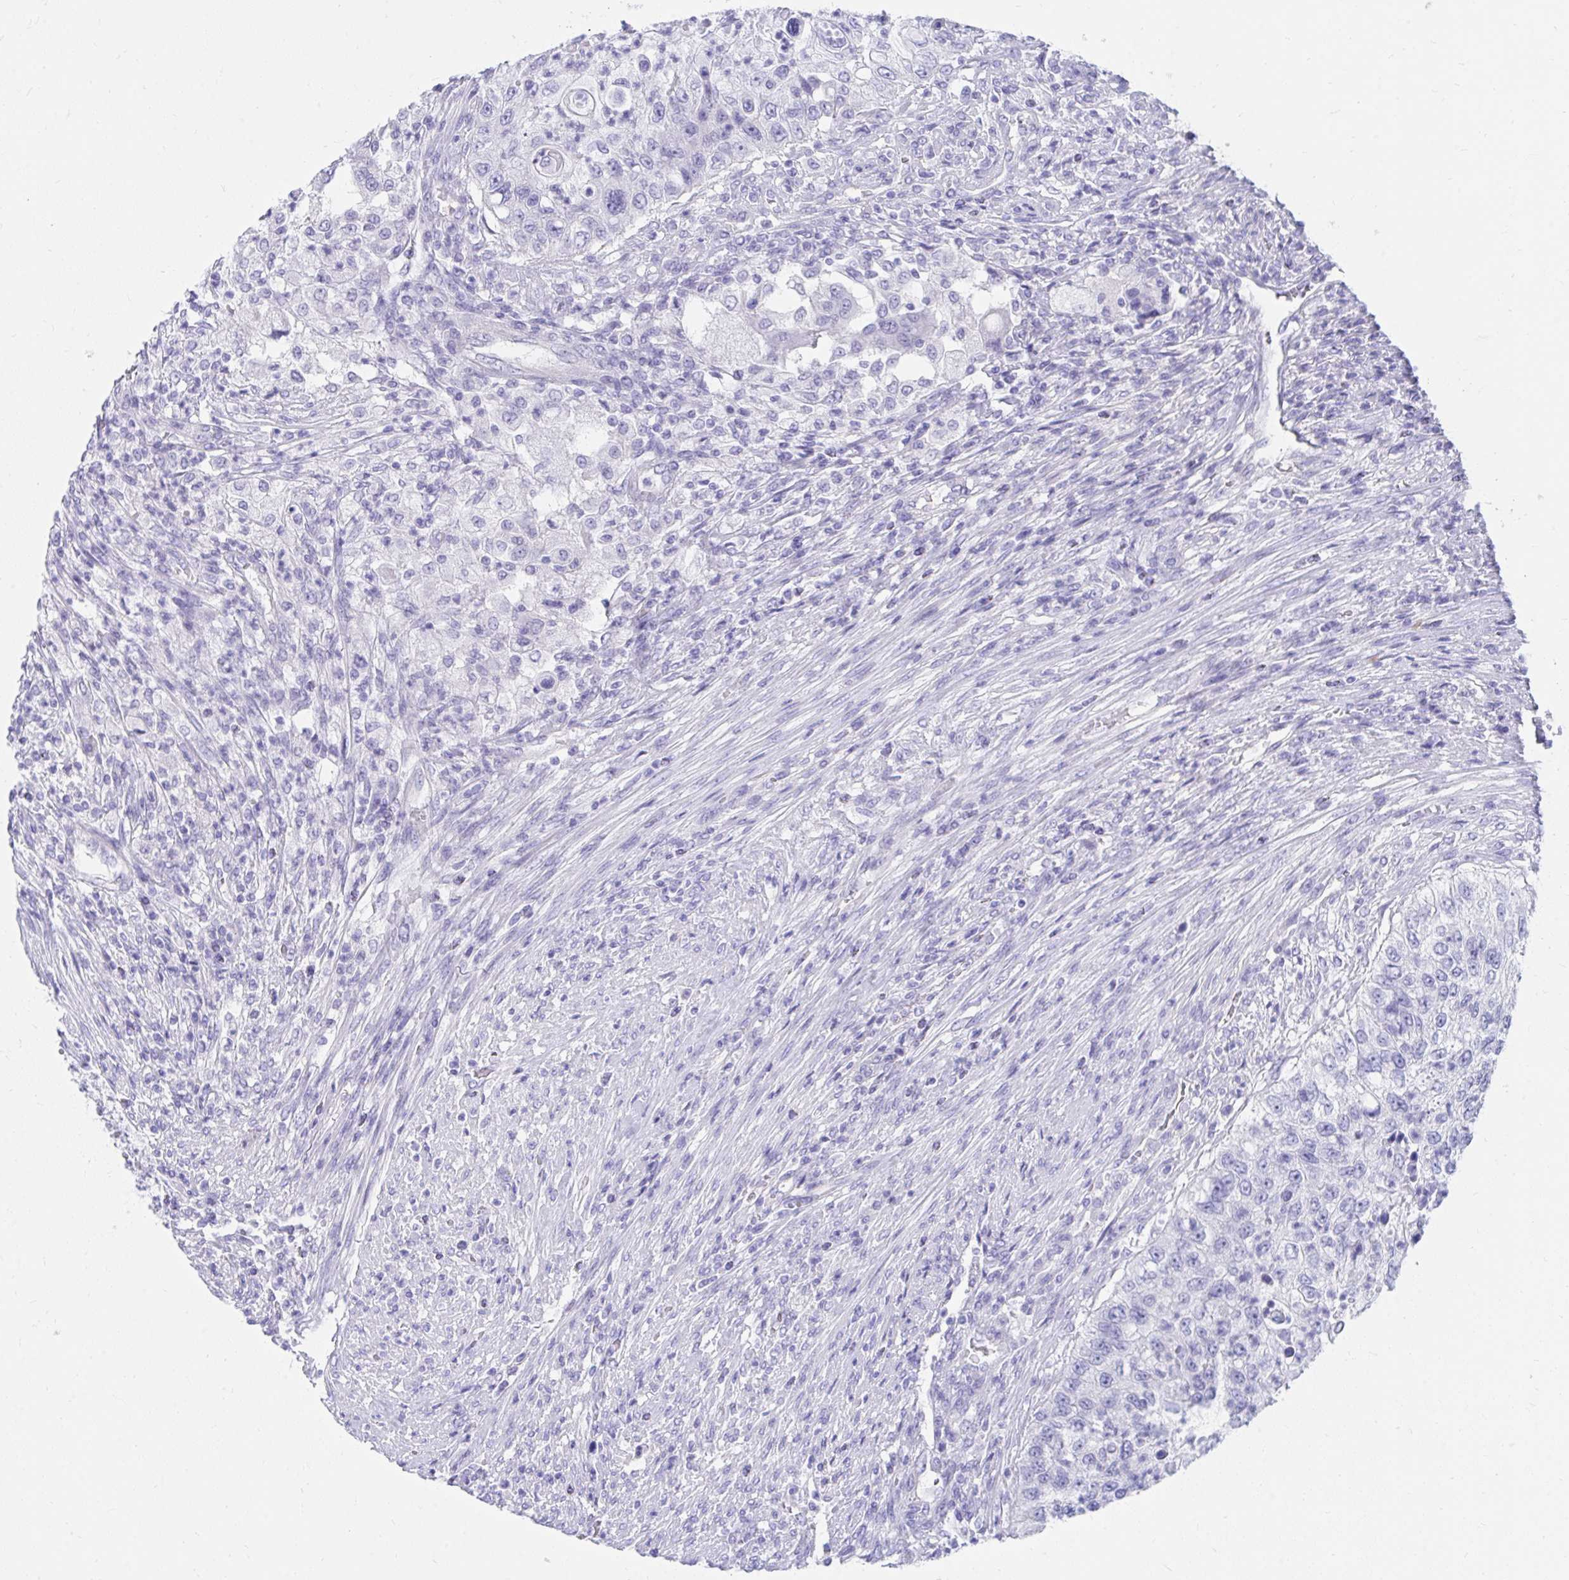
{"staining": {"intensity": "negative", "quantity": "none", "location": "none"}, "tissue": "urothelial cancer", "cell_type": "Tumor cells", "image_type": "cancer", "snomed": [{"axis": "morphology", "description": "Urothelial carcinoma, High grade"}, {"axis": "topography", "description": "Urinary bladder"}], "caption": "High power microscopy micrograph of an immunohistochemistry image of urothelial cancer, revealing no significant expression in tumor cells.", "gene": "SHISA8", "patient": {"sex": "female", "age": 60}}